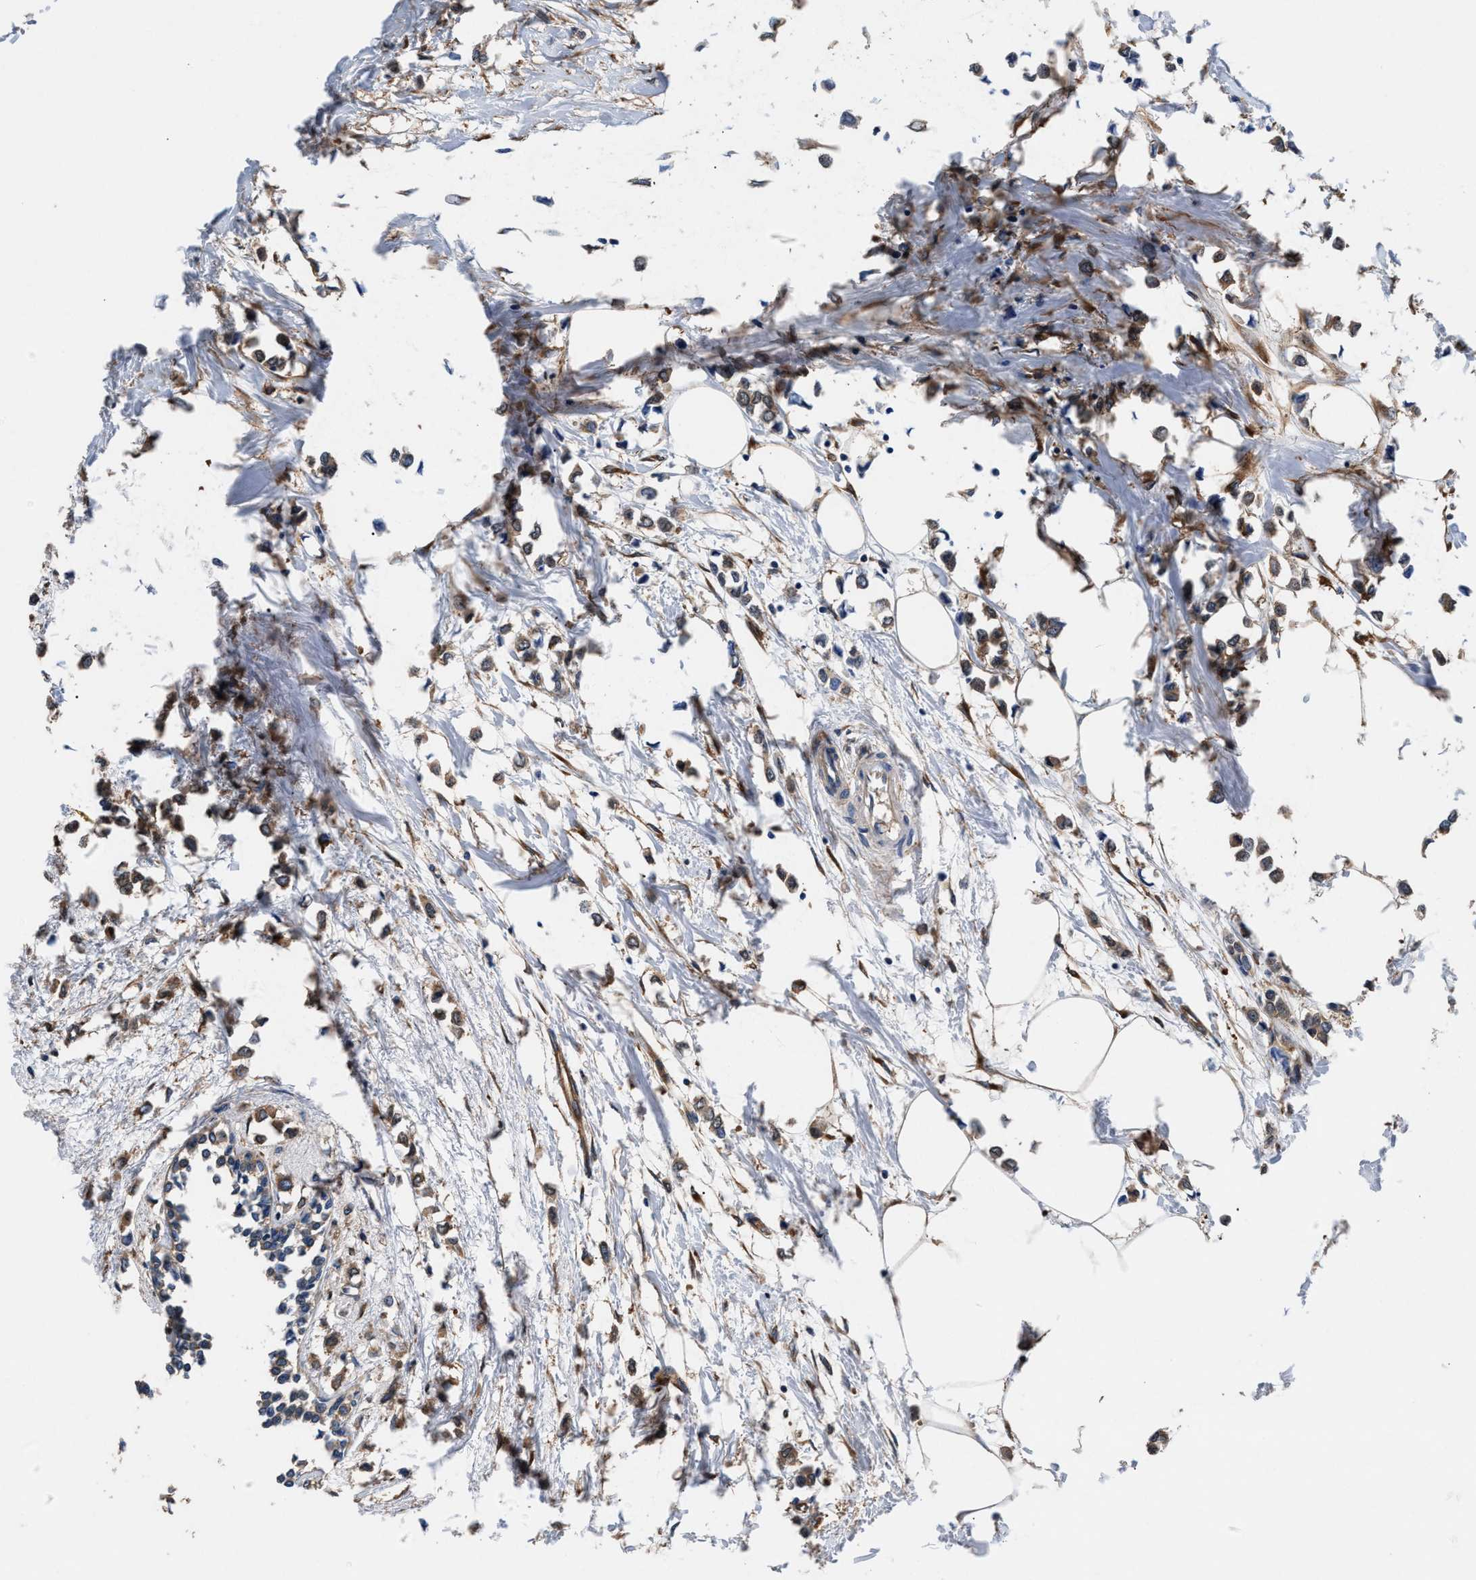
{"staining": {"intensity": "moderate", "quantity": ">75%", "location": "cytoplasmic/membranous"}, "tissue": "breast cancer", "cell_type": "Tumor cells", "image_type": "cancer", "snomed": [{"axis": "morphology", "description": "Lobular carcinoma"}, {"axis": "topography", "description": "Breast"}], "caption": "Lobular carcinoma (breast) tissue demonstrates moderate cytoplasmic/membranous staining in about >75% of tumor cells", "gene": "SH3GL1", "patient": {"sex": "female", "age": 51}}